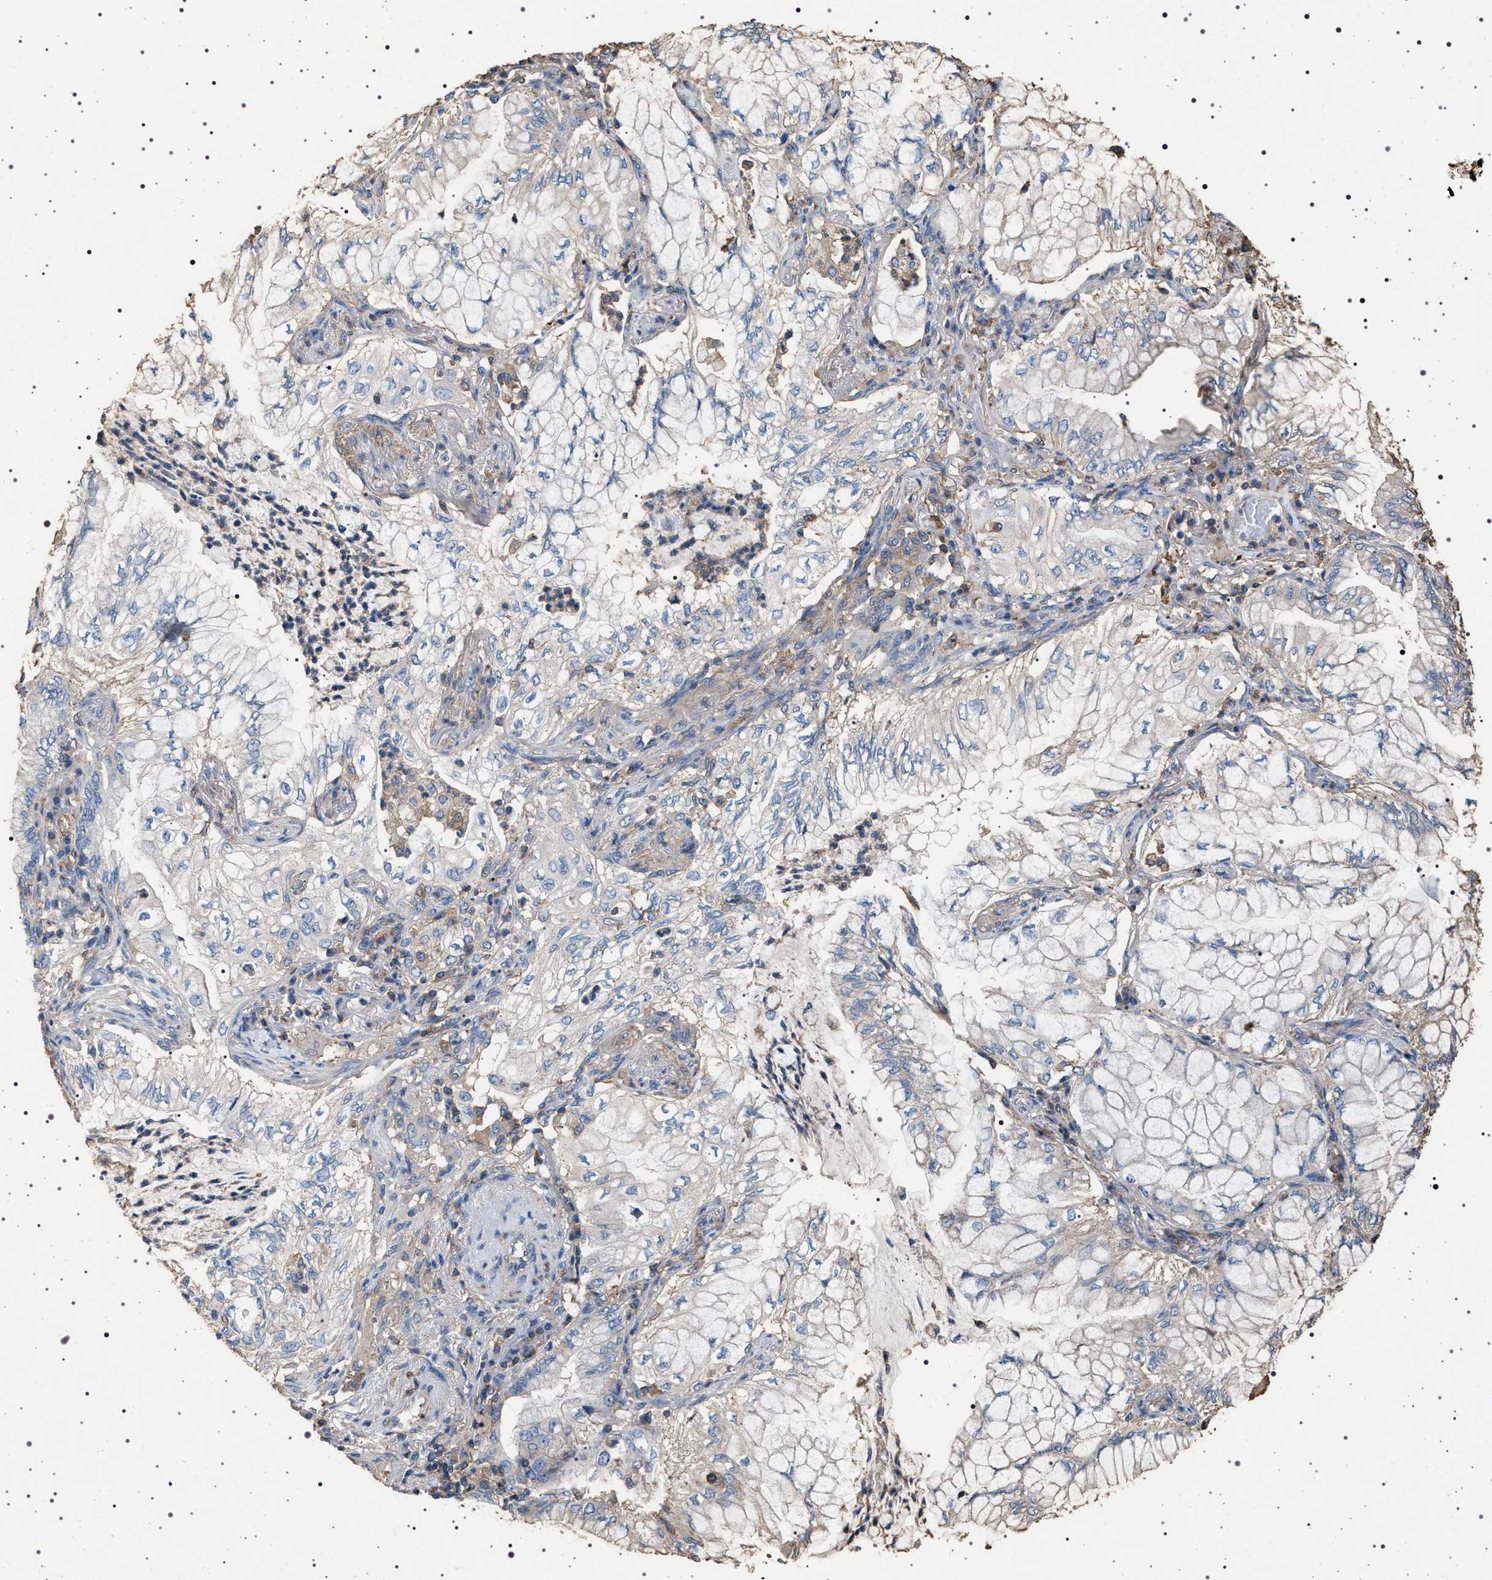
{"staining": {"intensity": "weak", "quantity": "<25%", "location": "cytoplasmic/membranous"}, "tissue": "lung cancer", "cell_type": "Tumor cells", "image_type": "cancer", "snomed": [{"axis": "morphology", "description": "Adenocarcinoma, NOS"}, {"axis": "topography", "description": "Lung"}], "caption": "Immunohistochemistry (IHC) histopathology image of neoplastic tissue: adenocarcinoma (lung) stained with DAB exhibits no significant protein expression in tumor cells.", "gene": "SMAP2", "patient": {"sex": "female", "age": 70}}